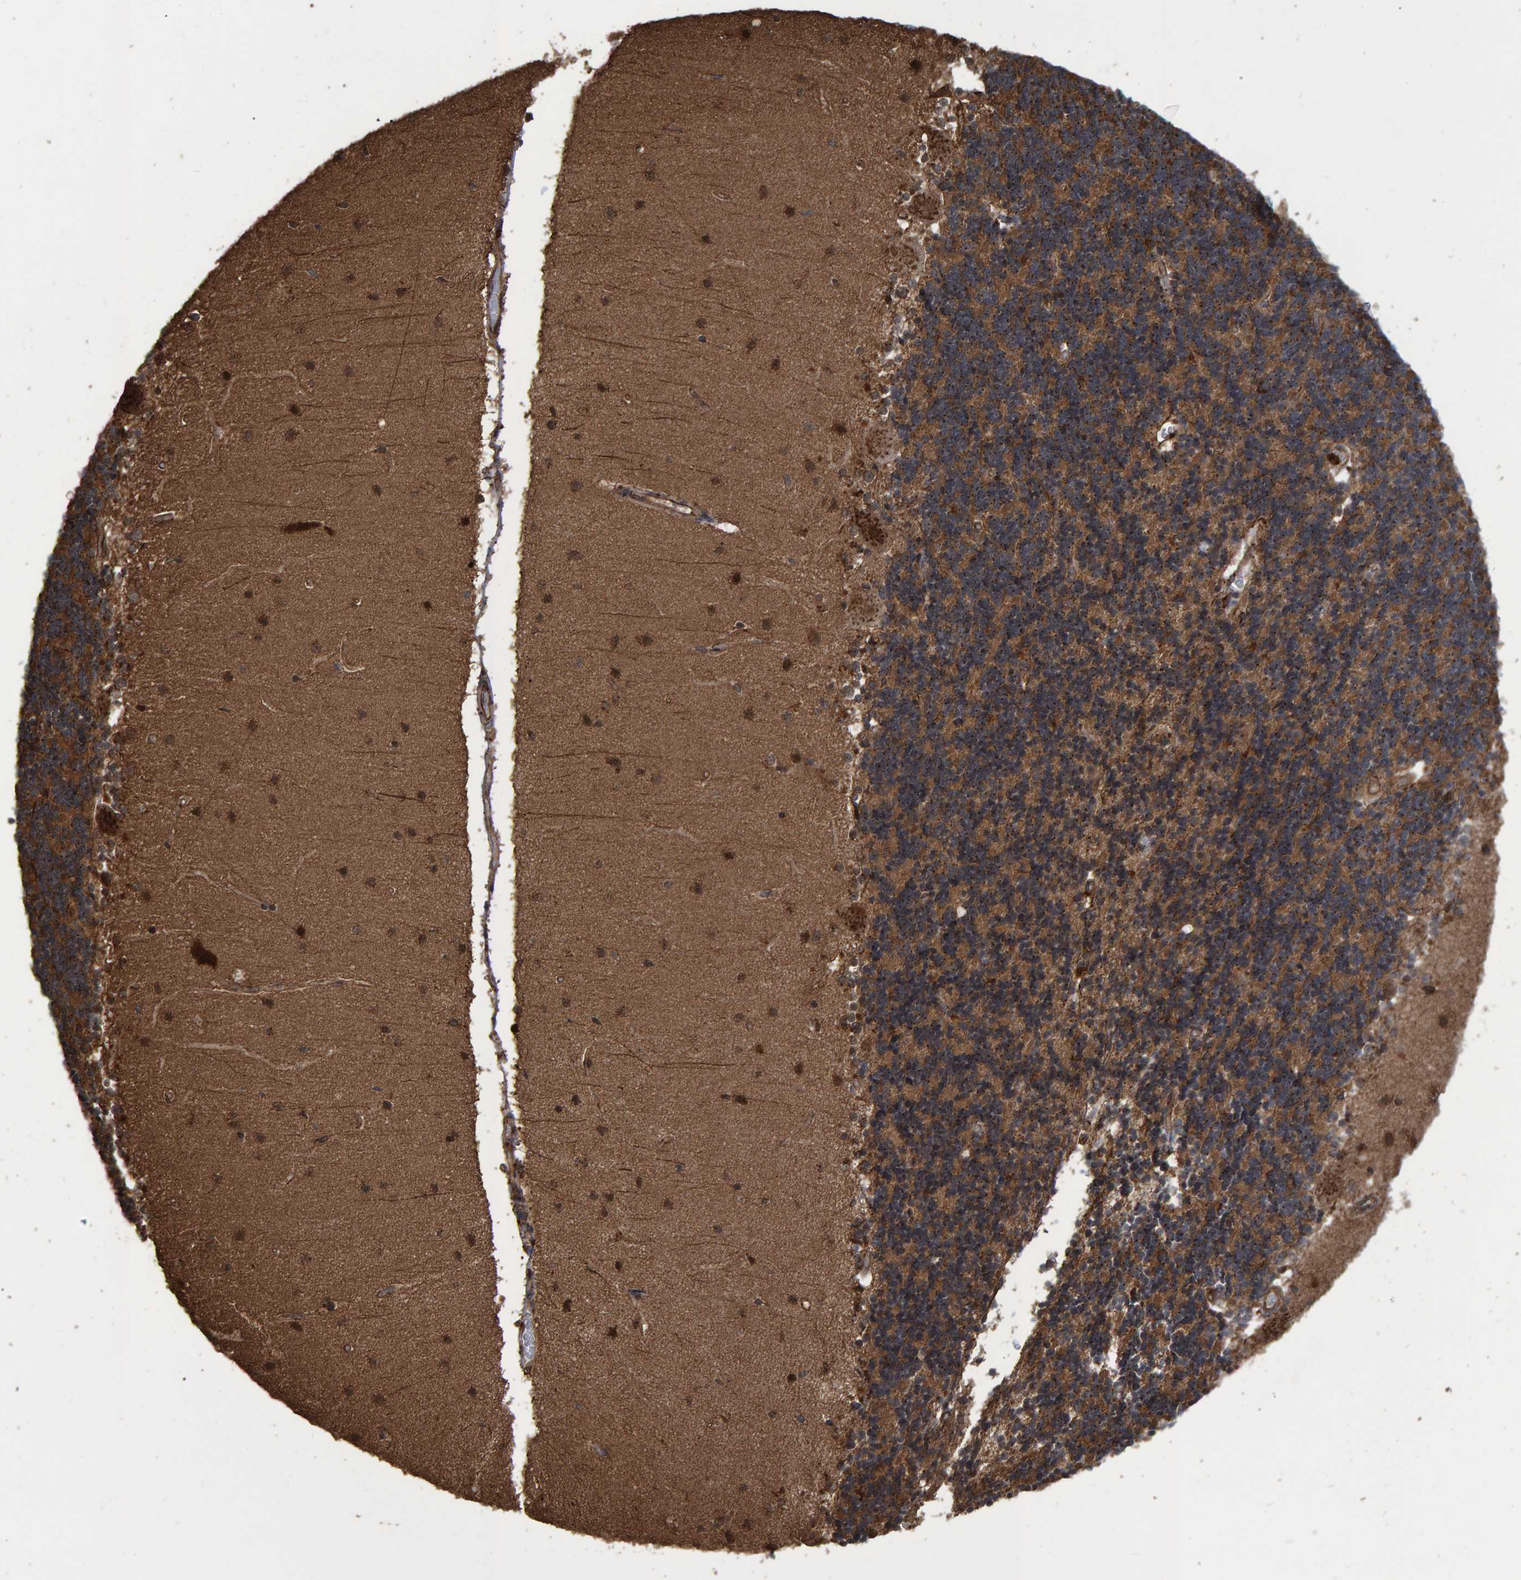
{"staining": {"intensity": "moderate", "quantity": ">75%", "location": "cytoplasmic/membranous"}, "tissue": "cerebellum", "cell_type": "Cells in granular layer", "image_type": "normal", "snomed": [{"axis": "morphology", "description": "Normal tissue, NOS"}, {"axis": "topography", "description": "Cerebellum"}], "caption": "A micrograph showing moderate cytoplasmic/membranous positivity in approximately >75% of cells in granular layer in benign cerebellum, as visualized by brown immunohistochemical staining.", "gene": "TRIM68", "patient": {"sex": "female", "age": 54}}